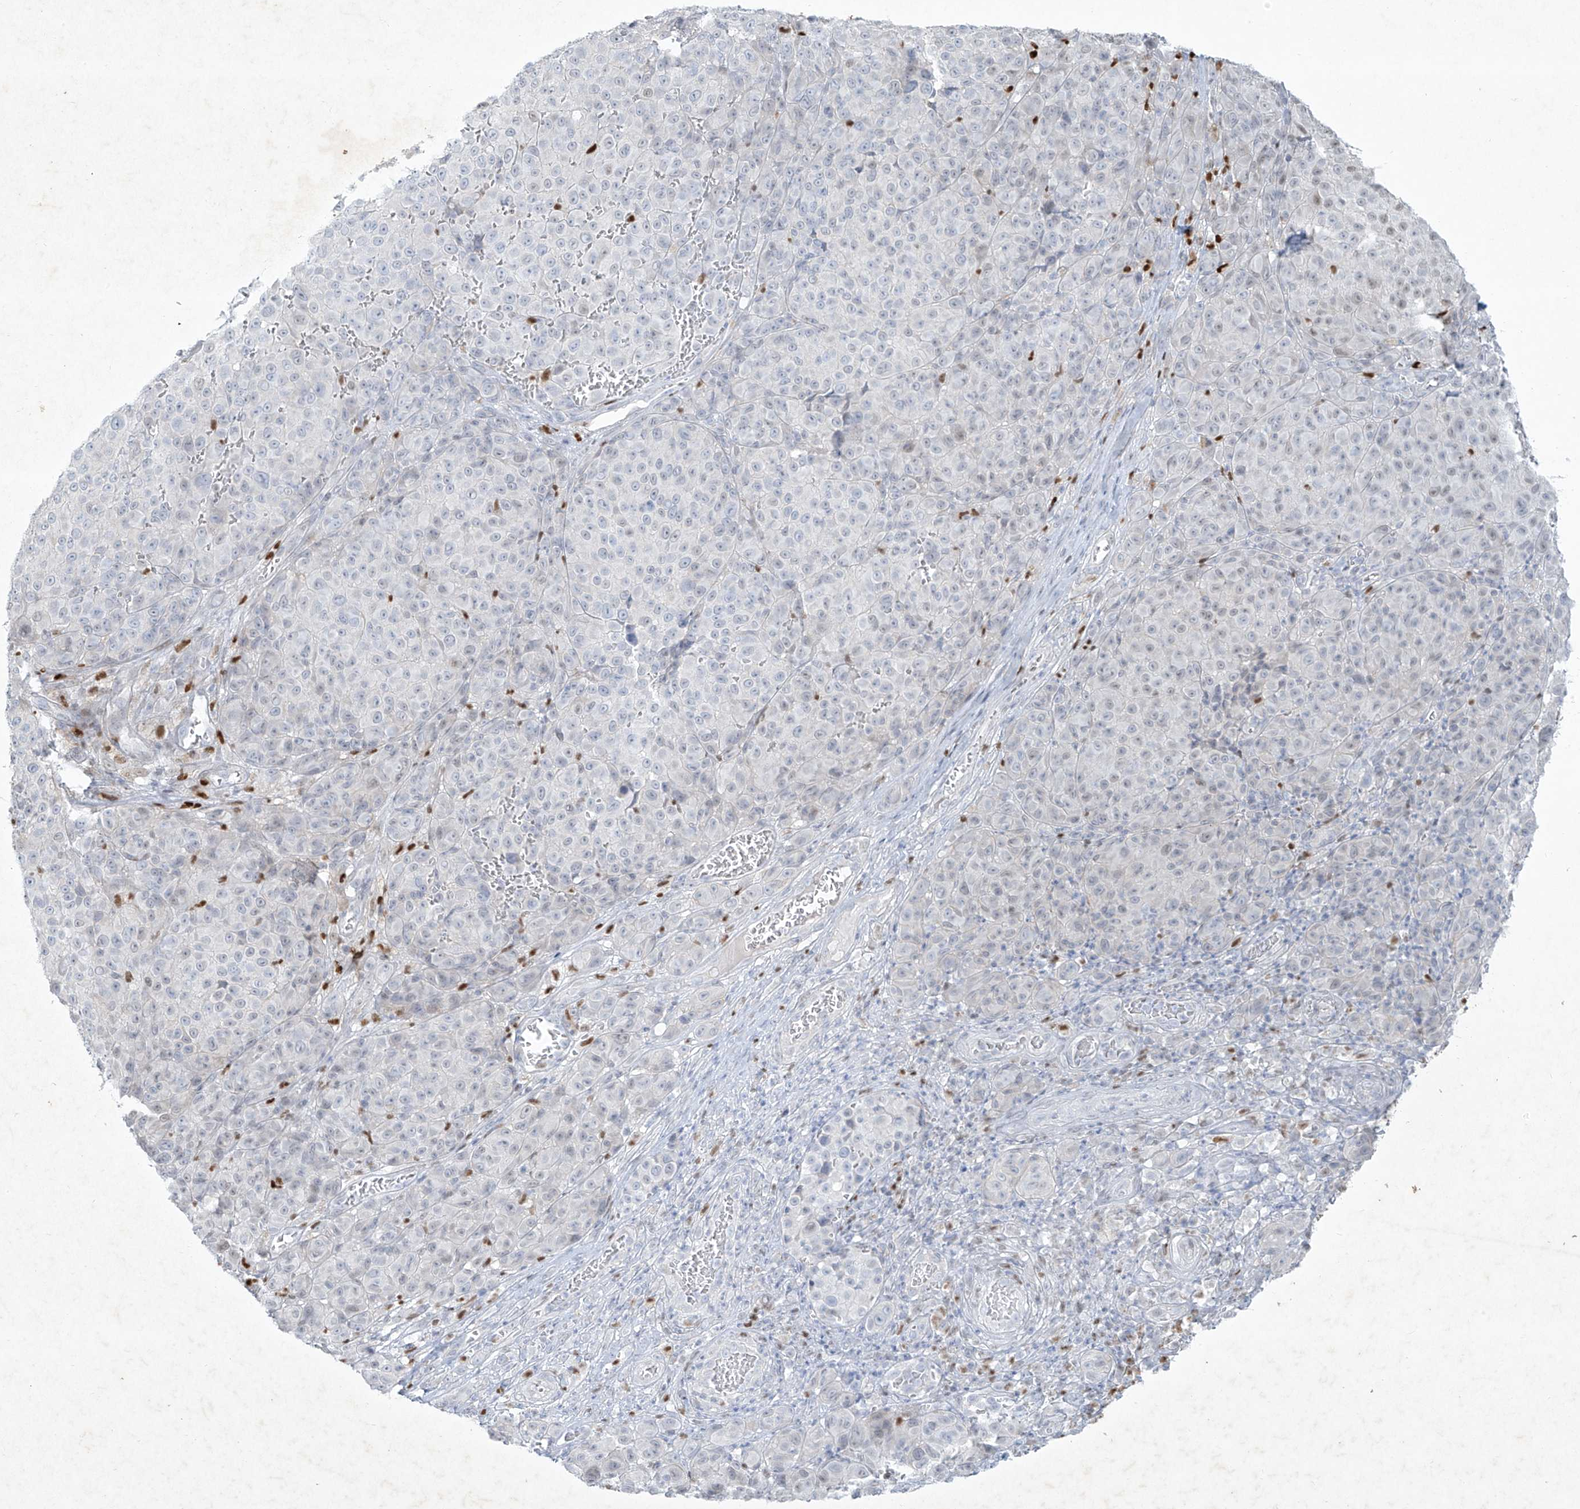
{"staining": {"intensity": "negative", "quantity": "none", "location": "none"}, "tissue": "melanoma", "cell_type": "Tumor cells", "image_type": "cancer", "snomed": [{"axis": "morphology", "description": "Malignant melanoma, NOS"}, {"axis": "topography", "description": "Skin"}], "caption": "High power microscopy histopathology image of an IHC histopathology image of melanoma, revealing no significant staining in tumor cells.", "gene": "TUBE1", "patient": {"sex": "male", "age": 73}}